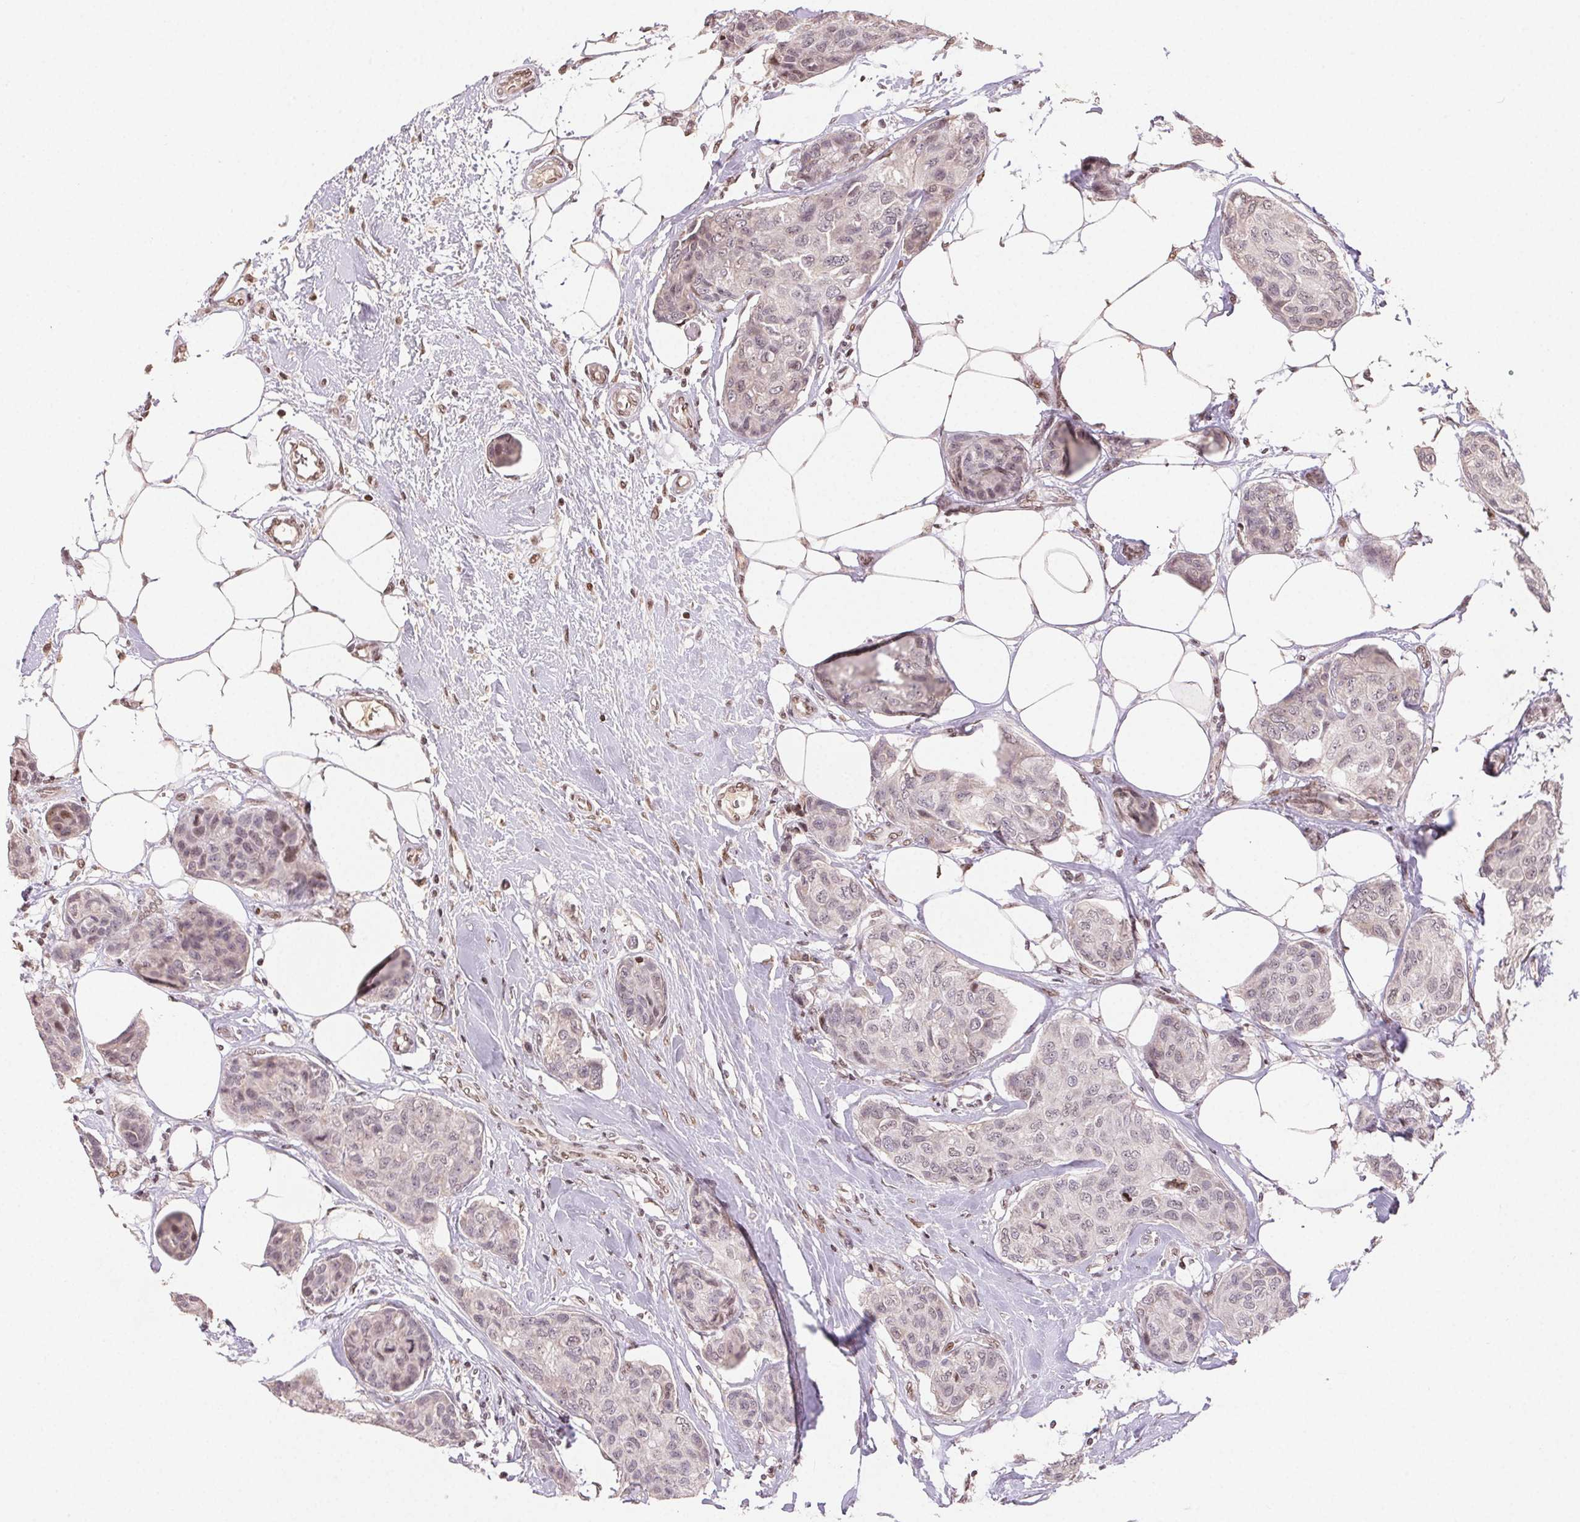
{"staining": {"intensity": "negative", "quantity": "none", "location": "none"}, "tissue": "breast cancer", "cell_type": "Tumor cells", "image_type": "cancer", "snomed": [{"axis": "morphology", "description": "Duct carcinoma"}, {"axis": "topography", "description": "Breast"}], "caption": "DAB (3,3'-diaminobenzidine) immunohistochemical staining of breast invasive ductal carcinoma demonstrates no significant staining in tumor cells.", "gene": "MAPKAPK2", "patient": {"sex": "female", "age": 80}}